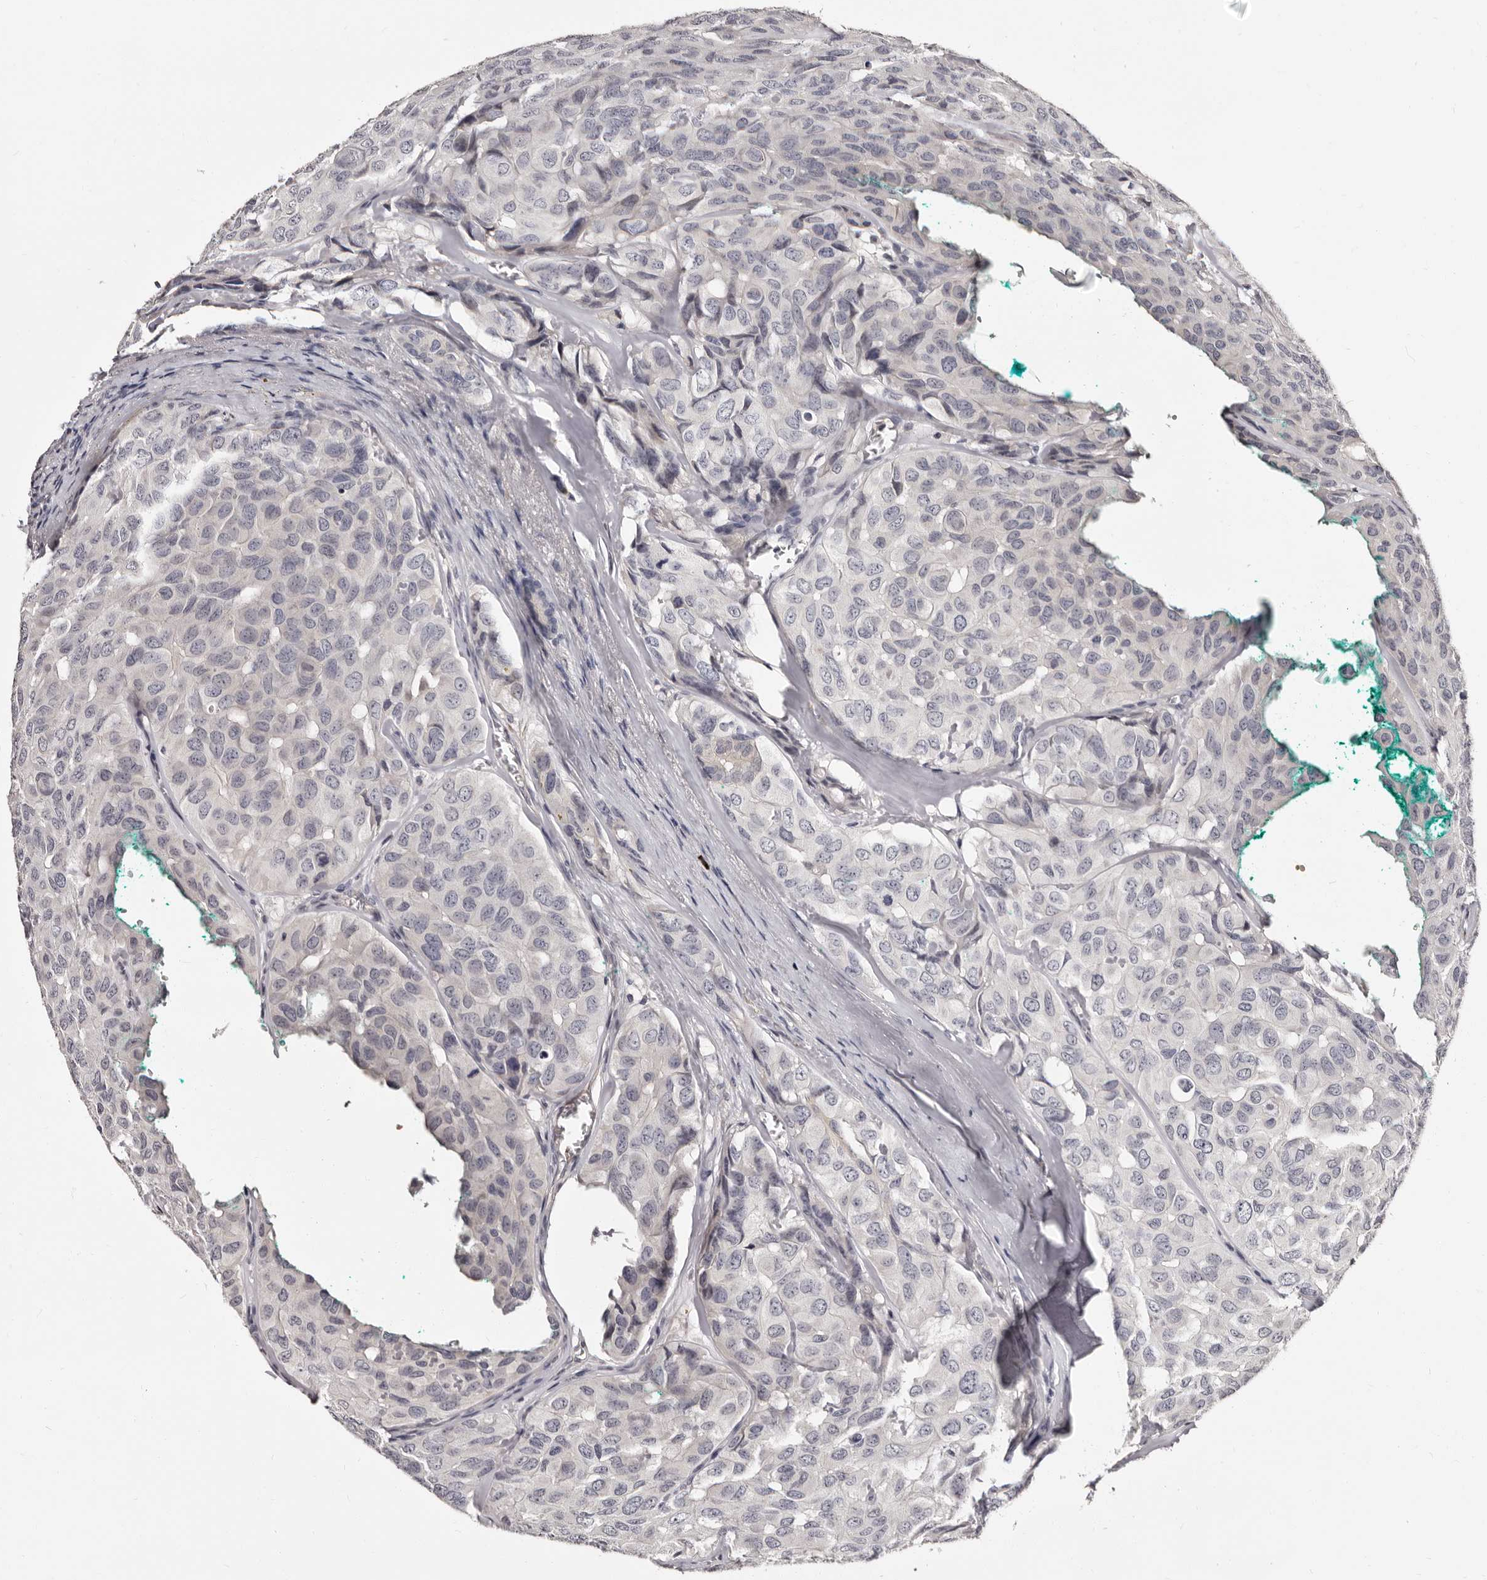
{"staining": {"intensity": "negative", "quantity": "none", "location": "none"}, "tissue": "head and neck cancer", "cell_type": "Tumor cells", "image_type": "cancer", "snomed": [{"axis": "morphology", "description": "Adenocarcinoma, NOS"}, {"axis": "topography", "description": "Salivary gland, NOS"}, {"axis": "topography", "description": "Head-Neck"}], "caption": "Immunohistochemistry photomicrograph of neoplastic tissue: head and neck cancer stained with DAB demonstrates no significant protein expression in tumor cells.", "gene": "BPGM", "patient": {"sex": "female", "age": 76}}